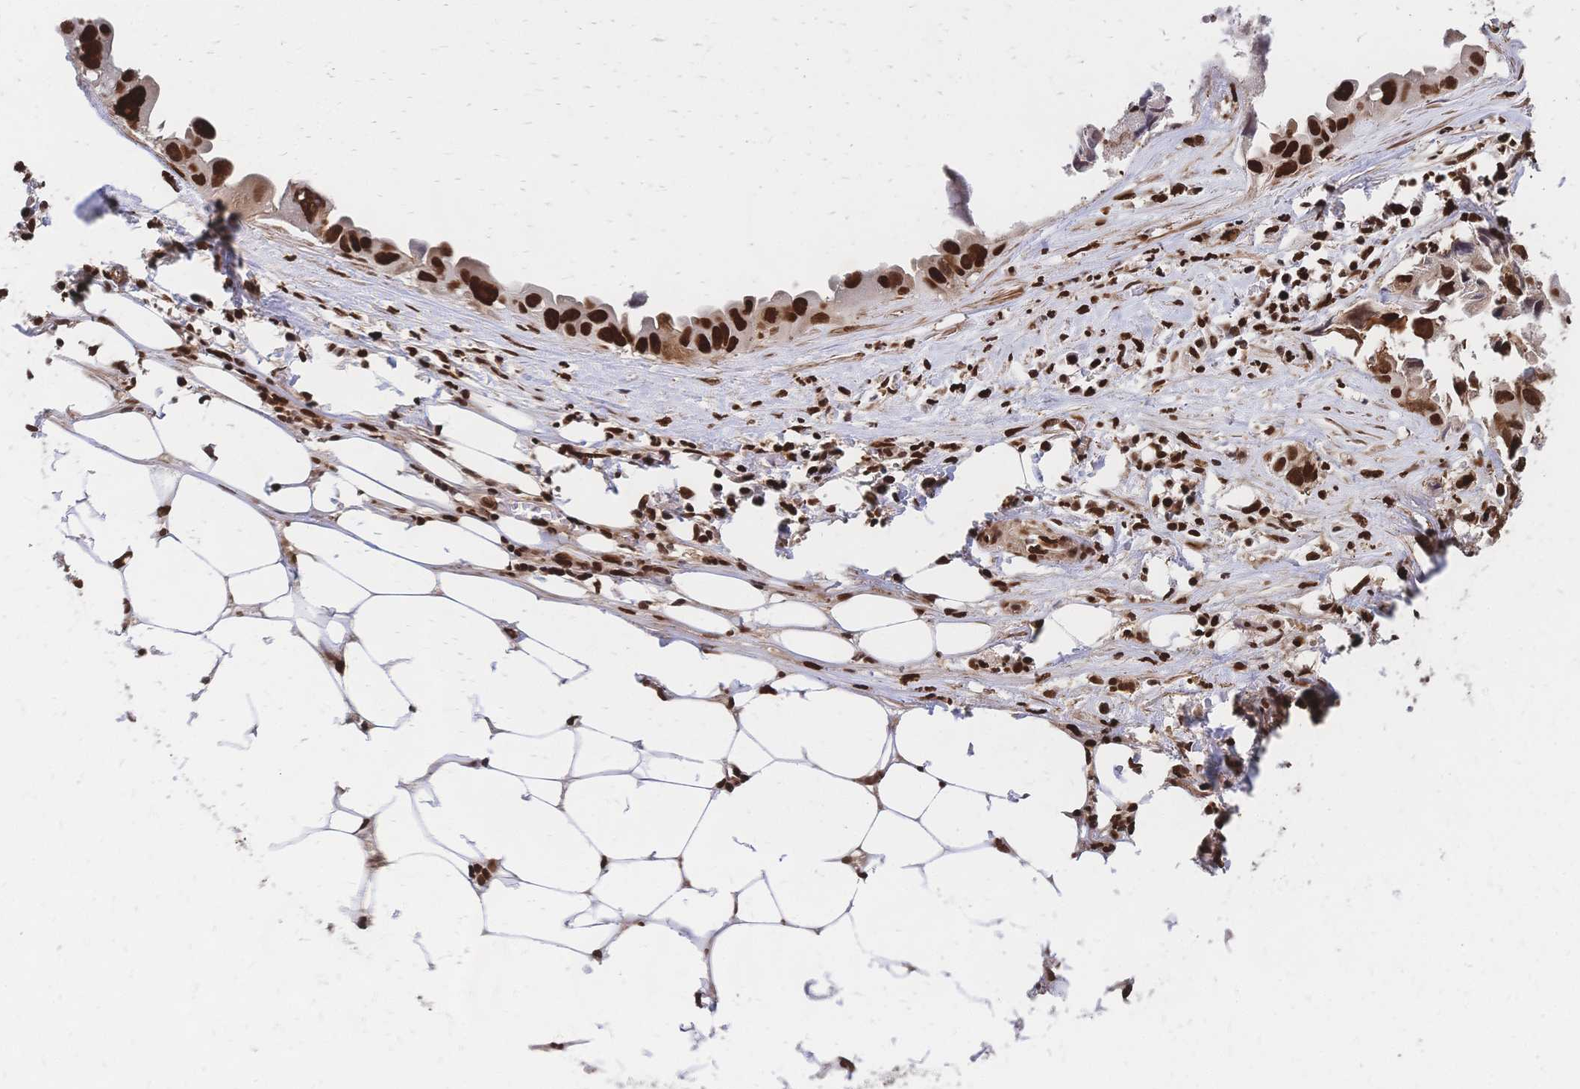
{"staining": {"intensity": "strong", "quantity": ">75%", "location": "nuclear"}, "tissue": "lung cancer", "cell_type": "Tumor cells", "image_type": "cancer", "snomed": [{"axis": "morphology", "description": "Adenocarcinoma, NOS"}, {"axis": "topography", "description": "Lymph node"}, {"axis": "topography", "description": "Lung"}], "caption": "A high-resolution image shows immunohistochemistry staining of lung cancer (adenocarcinoma), which exhibits strong nuclear expression in approximately >75% of tumor cells.", "gene": "HDGF", "patient": {"sex": "male", "age": 64}}